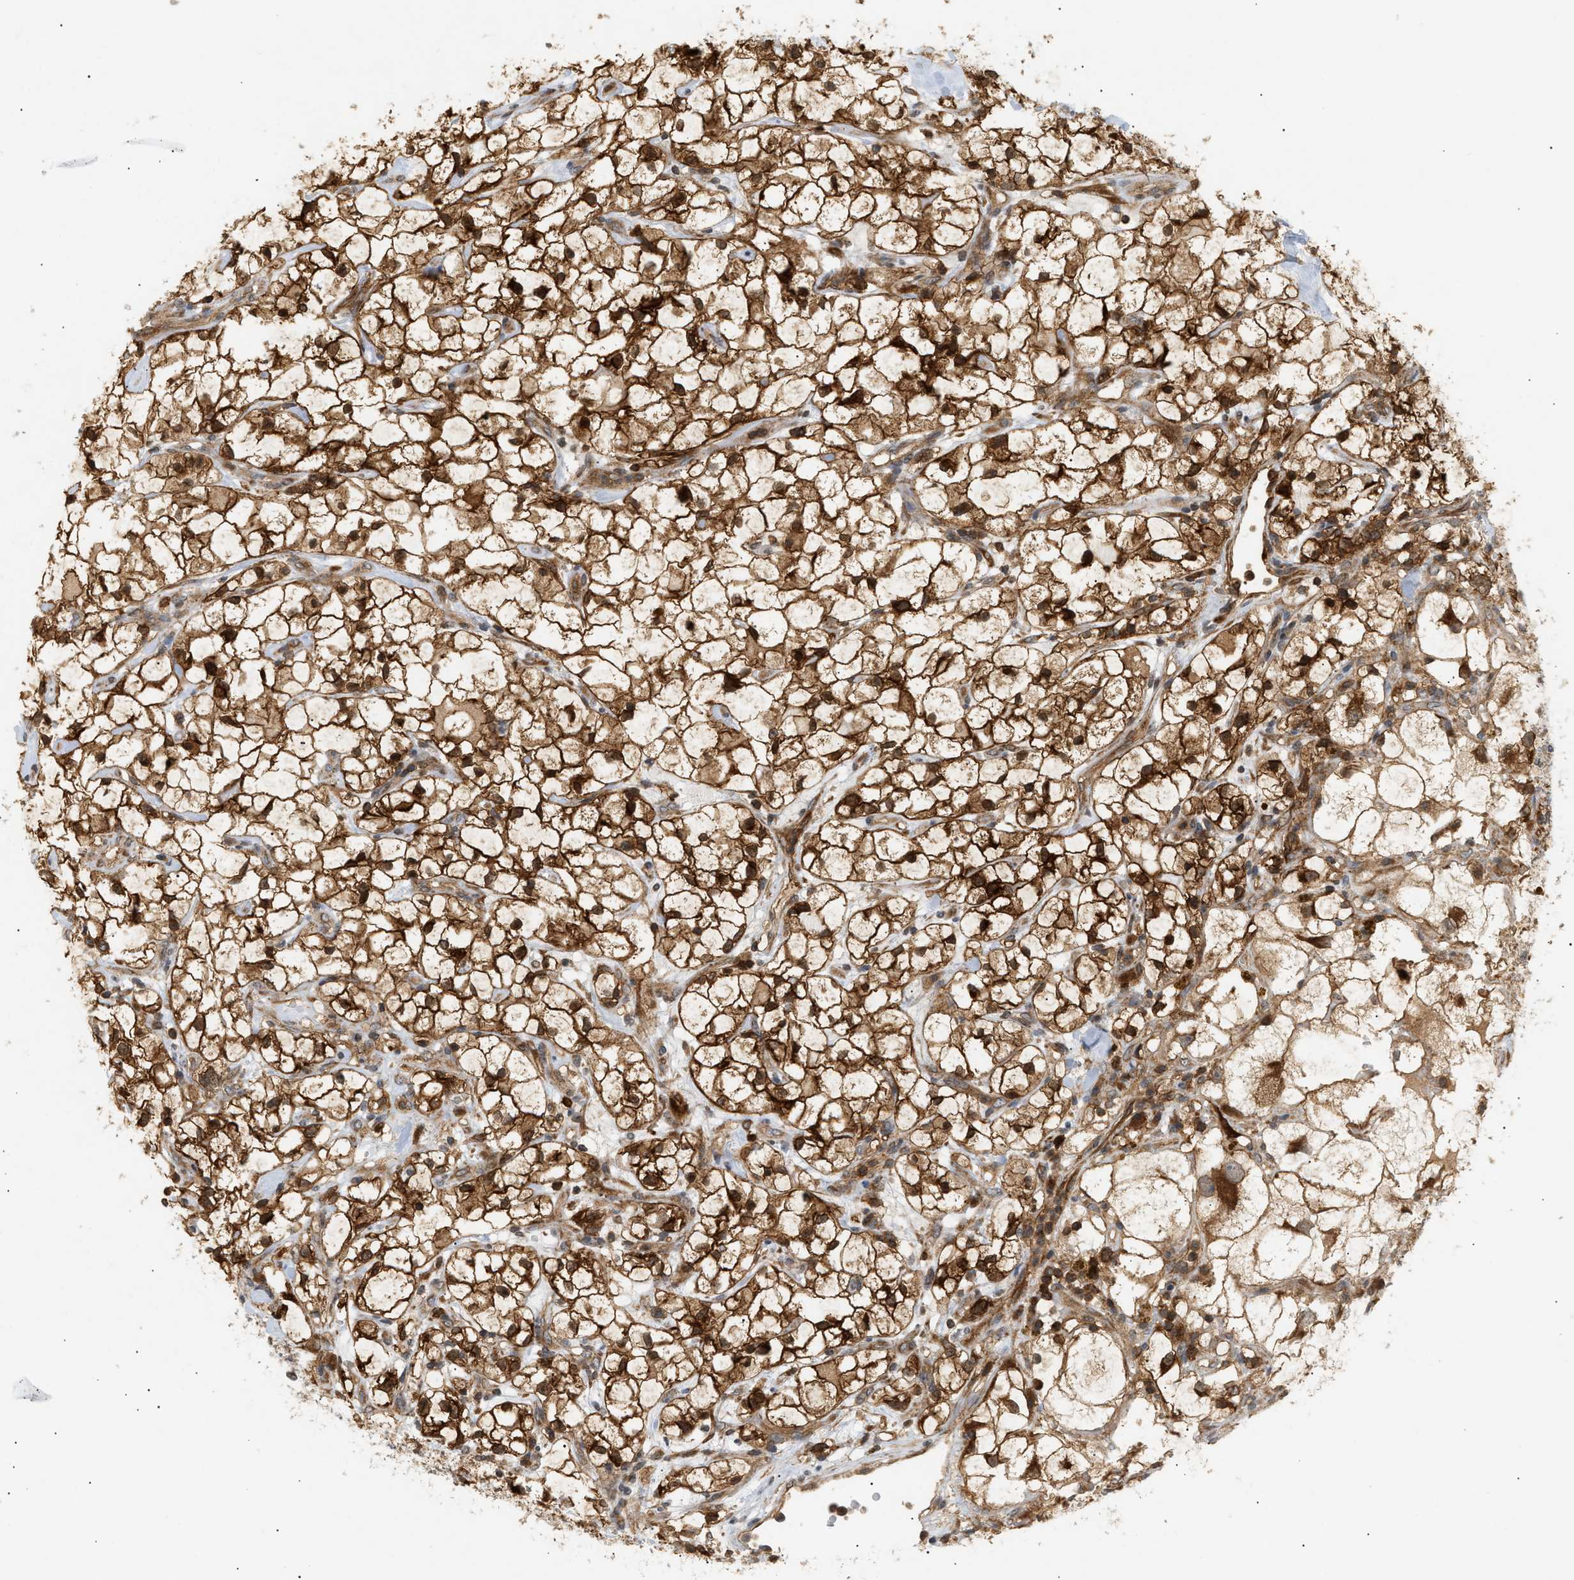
{"staining": {"intensity": "strong", "quantity": ">75%", "location": "cytoplasmic/membranous,nuclear"}, "tissue": "renal cancer", "cell_type": "Tumor cells", "image_type": "cancer", "snomed": [{"axis": "morphology", "description": "Adenocarcinoma, NOS"}, {"axis": "topography", "description": "Kidney"}], "caption": "Immunohistochemical staining of renal cancer exhibits high levels of strong cytoplasmic/membranous and nuclear positivity in approximately >75% of tumor cells.", "gene": "SHC1", "patient": {"sex": "female", "age": 60}}